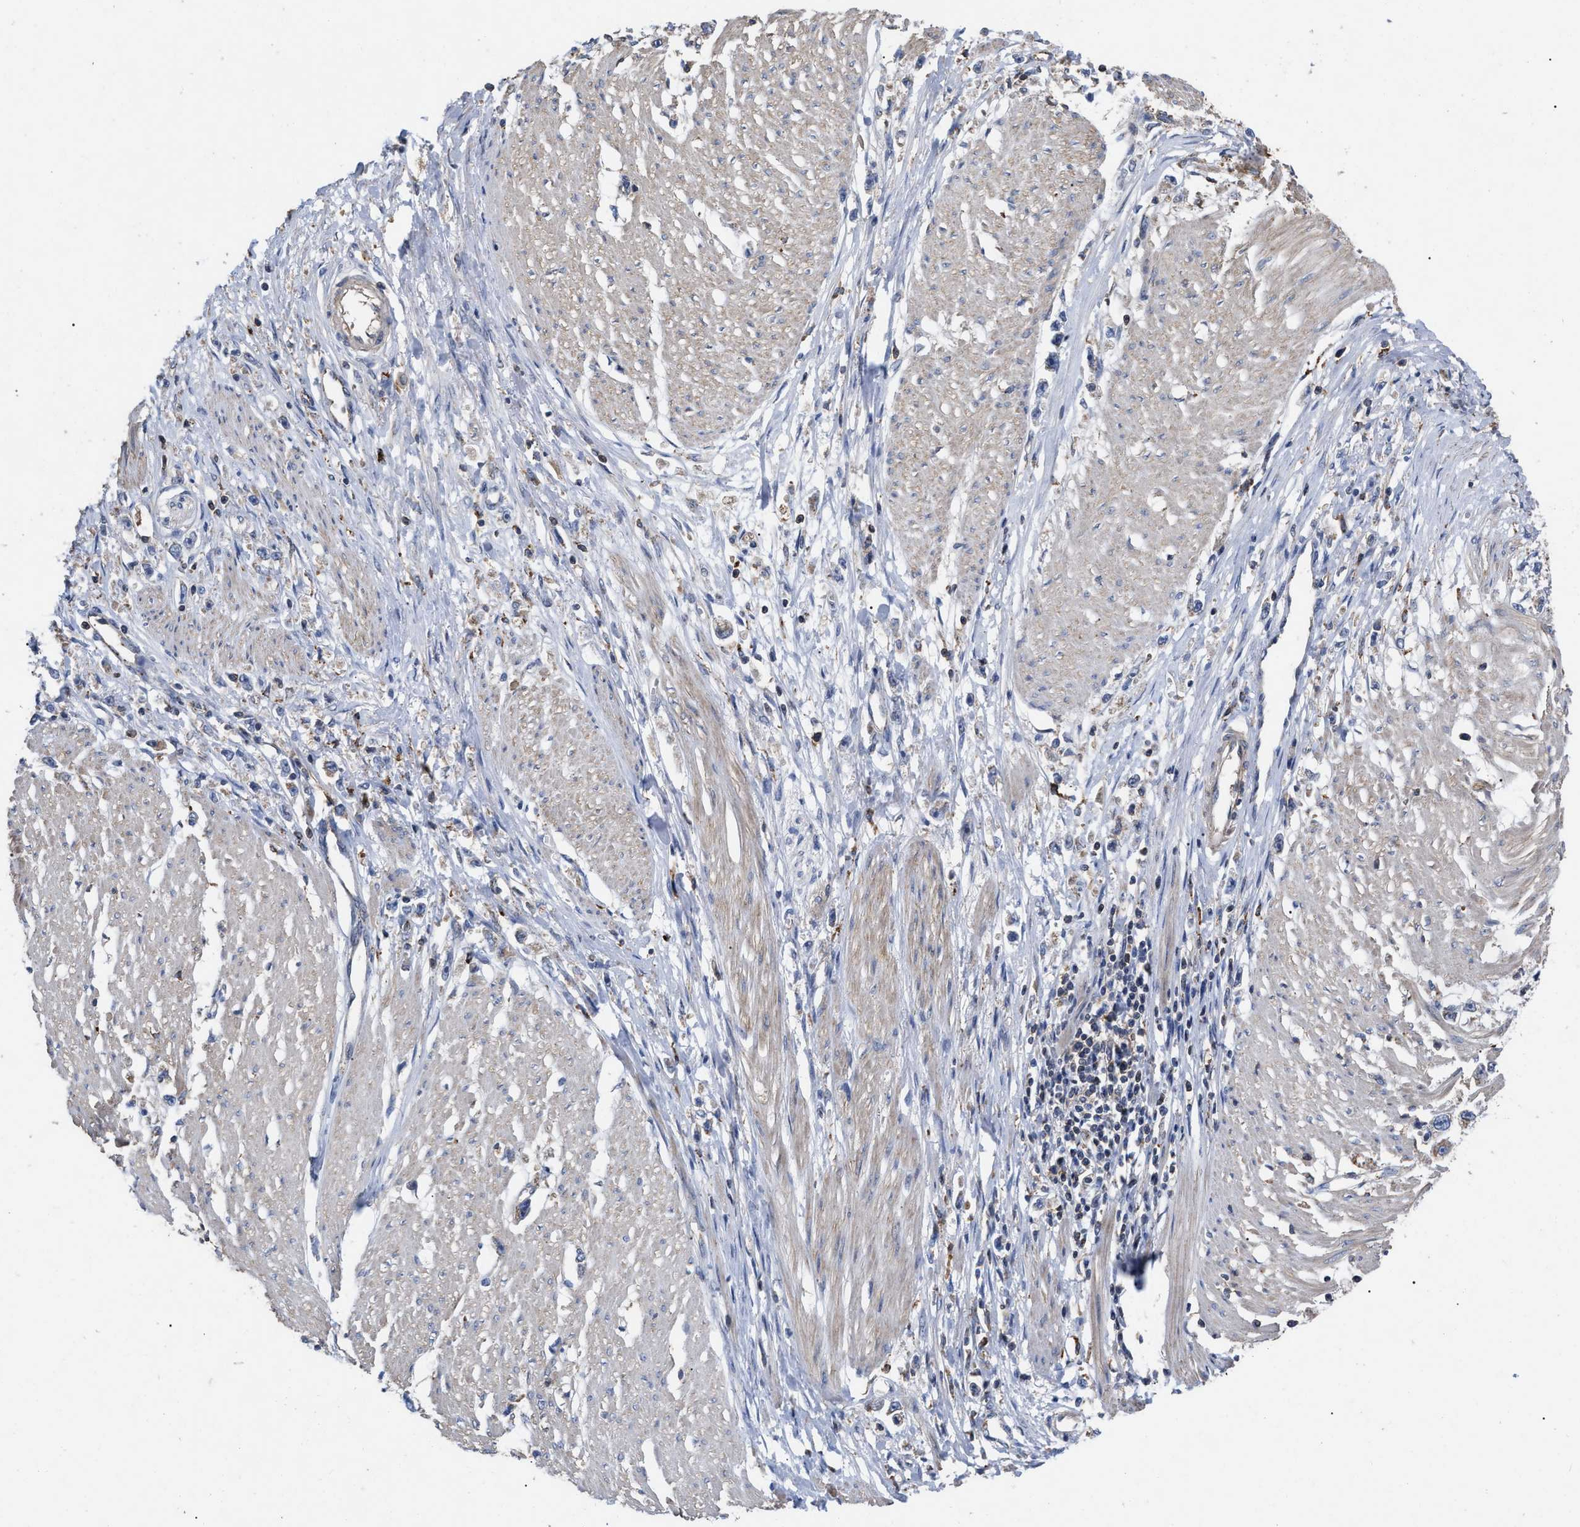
{"staining": {"intensity": "negative", "quantity": "none", "location": "none"}, "tissue": "stomach cancer", "cell_type": "Tumor cells", "image_type": "cancer", "snomed": [{"axis": "morphology", "description": "Adenocarcinoma, NOS"}, {"axis": "topography", "description": "Stomach"}], "caption": "DAB immunohistochemical staining of human stomach cancer exhibits no significant positivity in tumor cells. Nuclei are stained in blue.", "gene": "FAM171A2", "patient": {"sex": "female", "age": 59}}